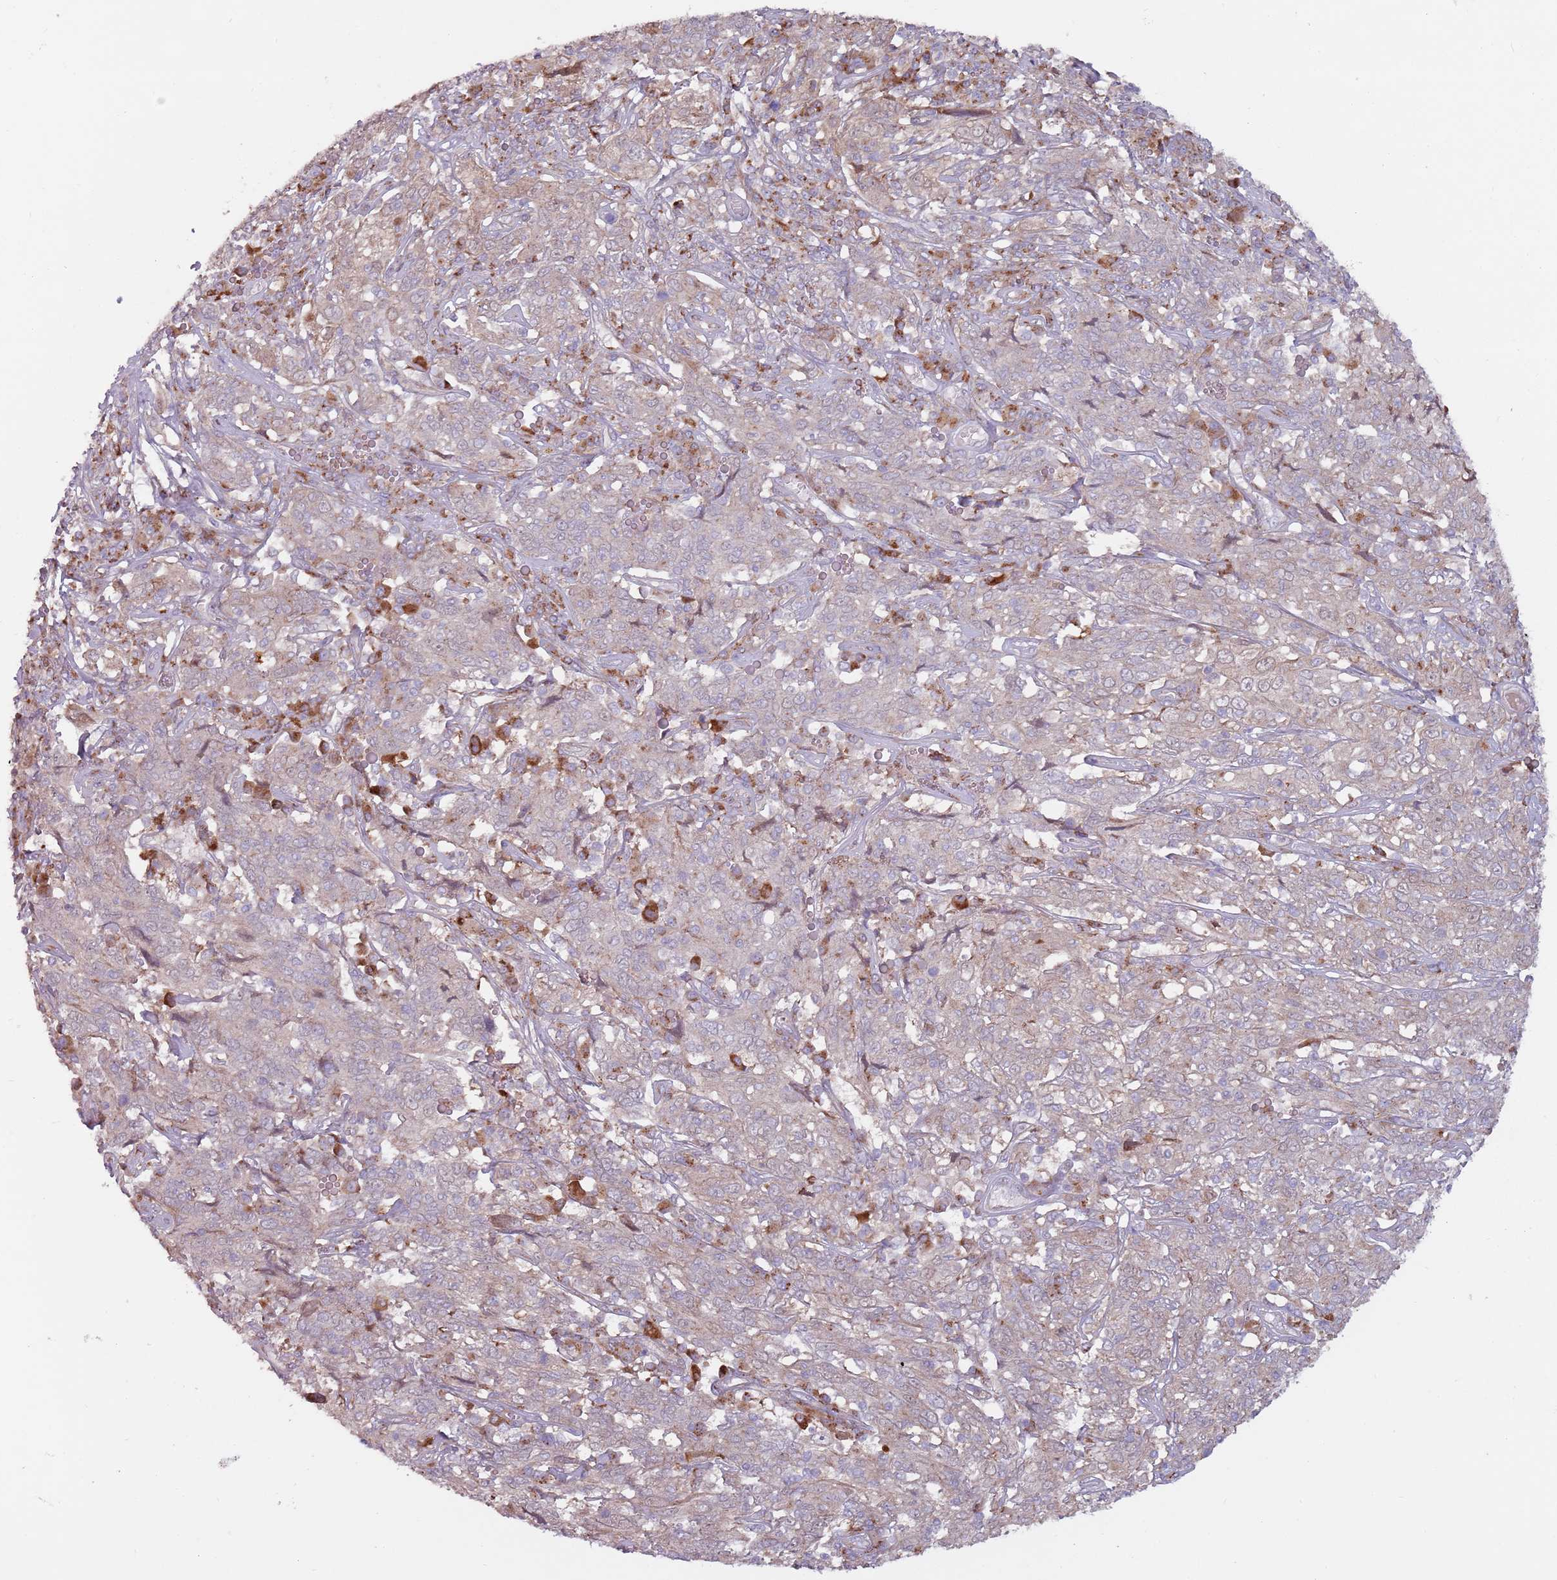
{"staining": {"intensity": "weak", "quantity": "<25%", "location": "cytoplasmic/membranous"}, "tissue": "cervical cancer", "cell_type": "Tumor cells", "image_type": "cancer", "snomed": [{"axis": "morphology", "description": "Squamous cell carcinoma, NOS"}, {"axis": "topography", "description": "Cervix"}], "caption": "High power microscopy image of an immunohistochemistry (IHC) photomicrograph of cervical cancer, revealing no significant staining in tumor cells.", "gene": "CCDC150", "patient": {"sex": "female", "age": 46}}